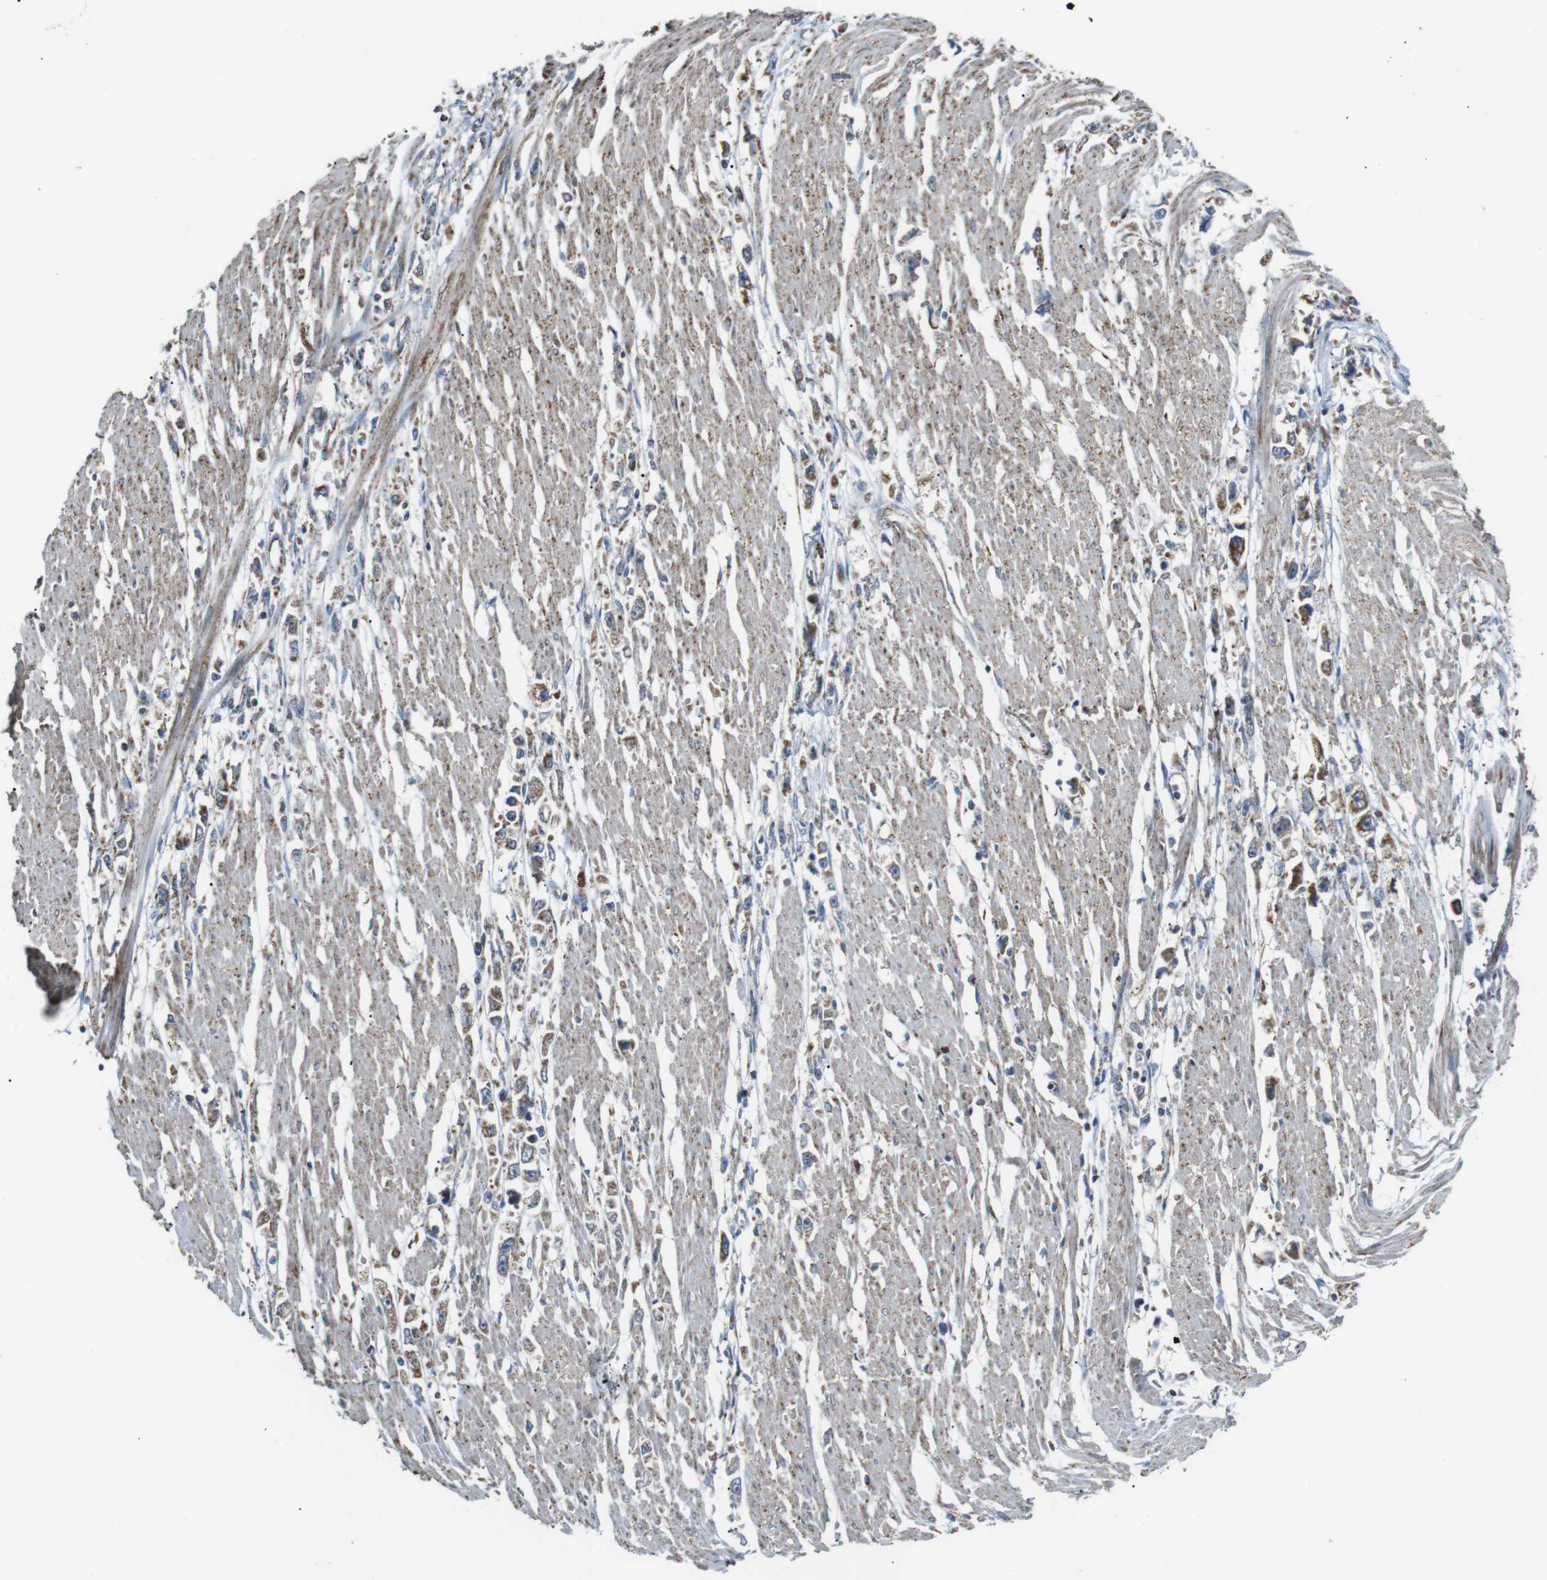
{"staining": {"intensity": "moderate", "quantity": ">75%", "location": "cytoplasmic/membranous"}, "tissue": "stomach cancer", "cell_type": "Tumor cells", "image_type": "cancer", "snomed": [{"axis": "morphology", "description": "Adenocarcinoma, NOS"}, {"axis": "topography", "description": "Stomach"}], "caption": "There is medium levels of moderate cytoplasmic/membranous positivity in tumor cells of stomach cancer (adenocarcinoma), as demonstrated by immunohistochemical staining (brown color).", "gene": "CISD2", "patient": {"sex": "female", "age": 59}}